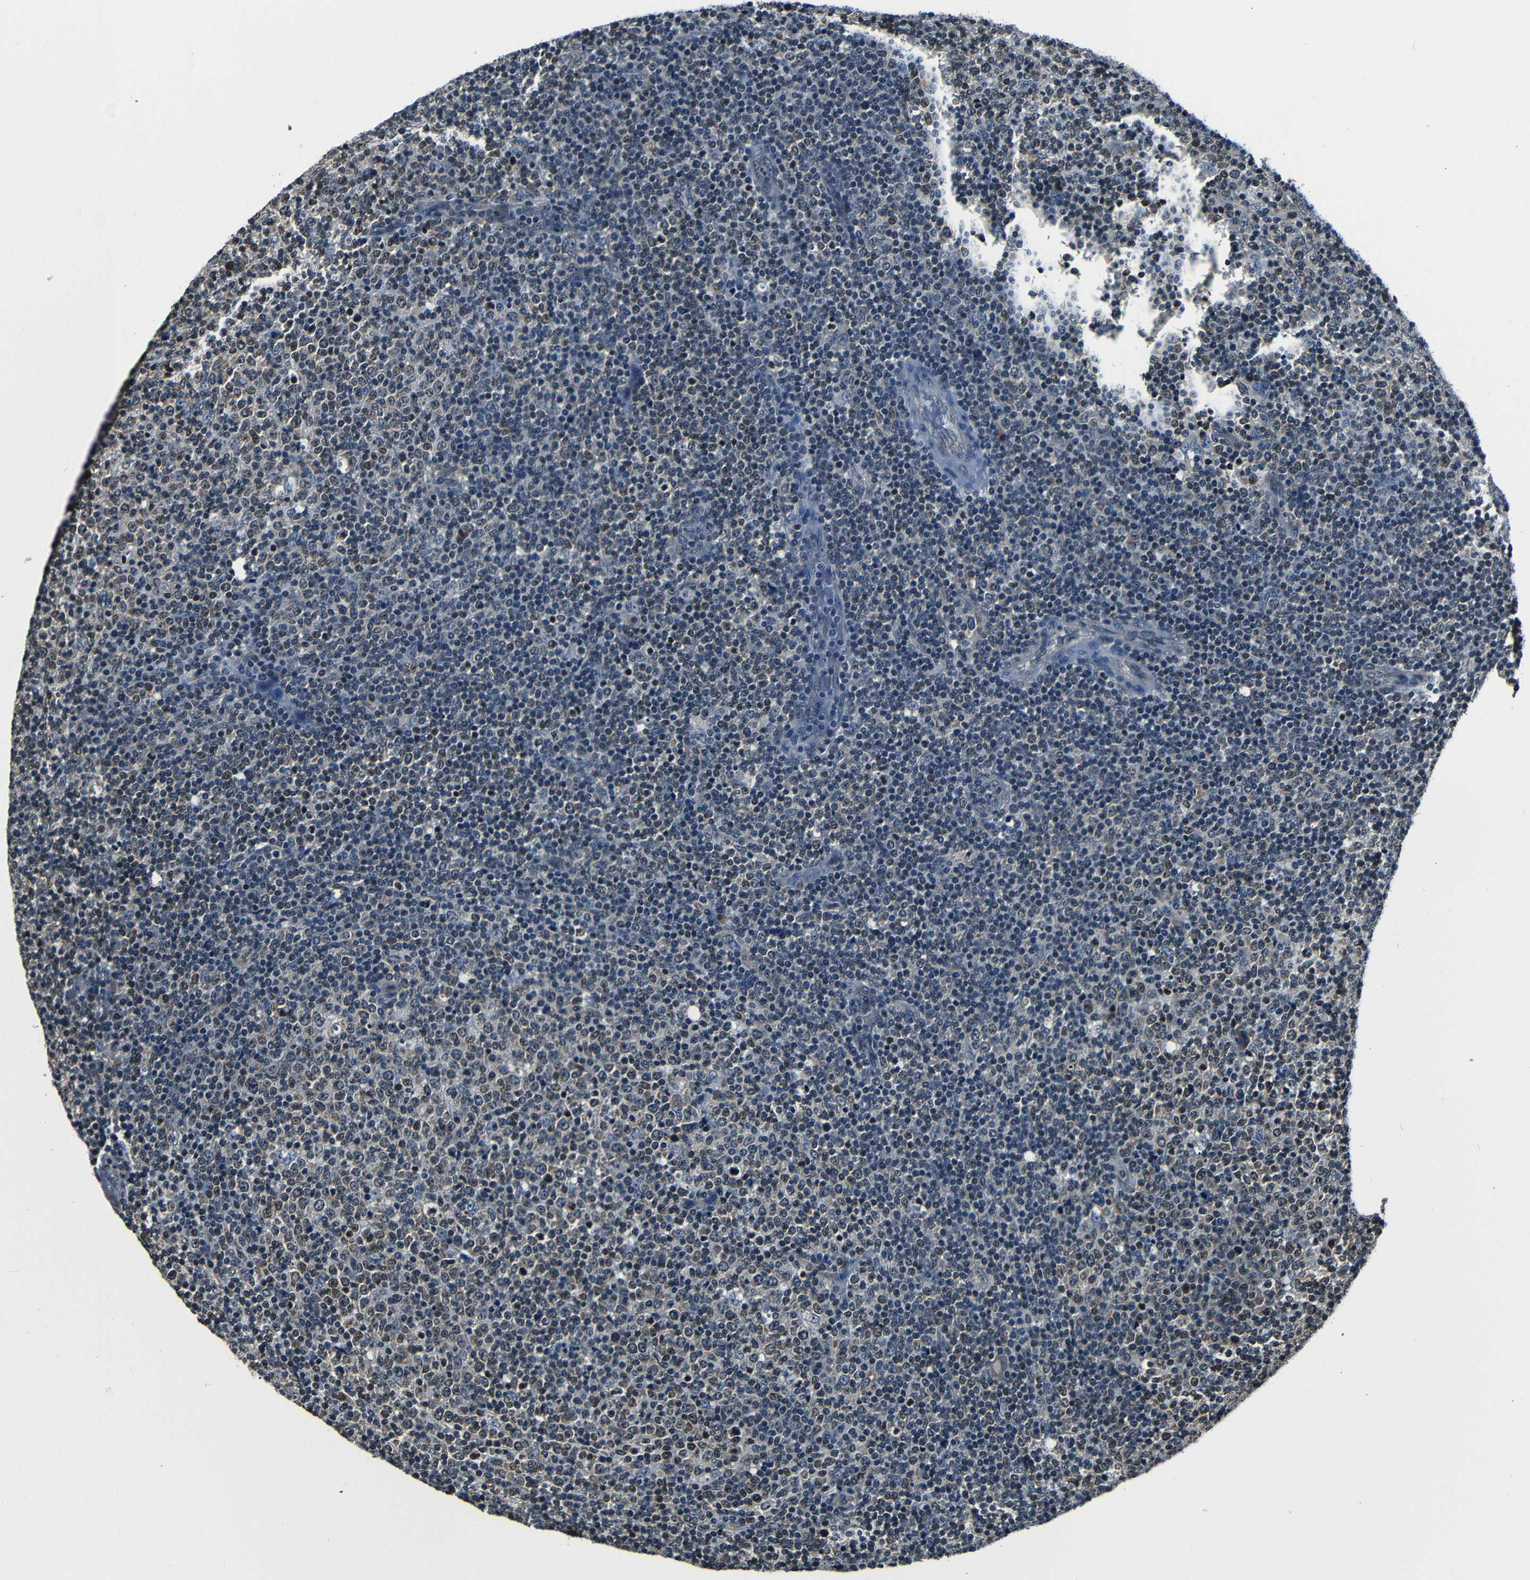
{"staining": {"intensity": "weak", "quantity": "<25%", "location": "nuclear"}, "tissue": "lymphoma", "cell_type": "Tumor cells", "image_type": "cancer", "snomed": [{"axis": "morphology", "description": "Malignant lymphoma, non-Hodgkin's type, Low grade"}, {"axis": "topography", "description": "Lymph node"}], "caption": "The immunohistochemistry (IHC) micrograph has no significant expression in tumor cells of lymphoma tissue. The staining was performed using DAB (3,3'-diaminobenzidine) to visualize the protein expression in brown, while the nuclei were stained in blue with hematoxylin (Magnification: 20x).", "gene": "NCBP3", "patient": {"sex": "male", "age": 70}}